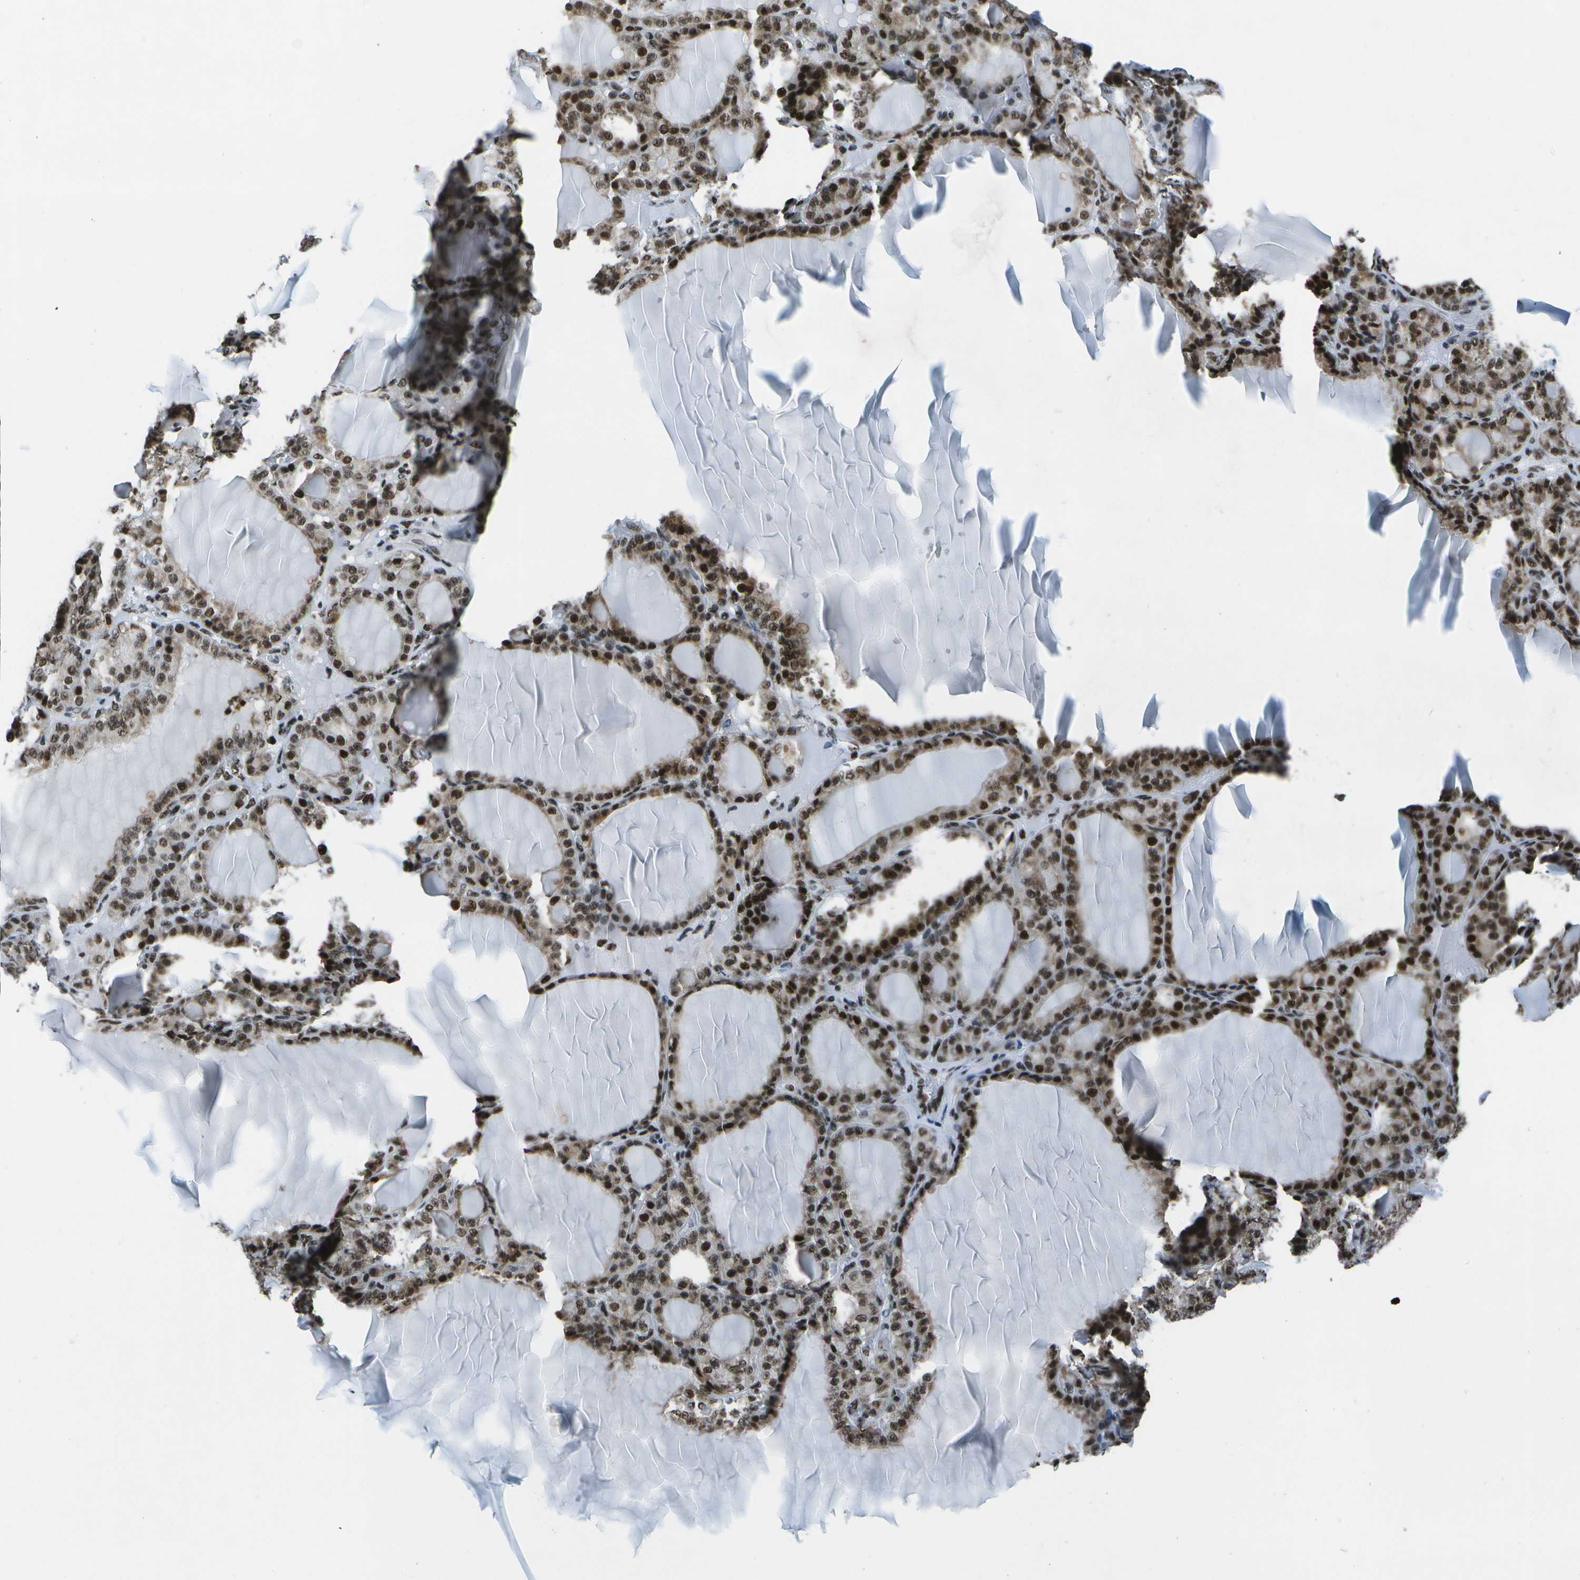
{"staining": {"intensity": "strong", "quantity": ">75%", "location": "nuclear"}, "tissue": "thyroid gland", "cell_type": "Glandular cells", "image_type": "normal", "snomed": [{"axis": "morphology", "description": "Normal tissue, NOS"}, {"axis": "topography", "description": "Thyroid gland"}], "caption": "Immunohistochemistry (IHC) (DAB) staining of normal human thyroid gland reveals strong nuclear protein positivity in about >75% of glandular cells.", "gene": "NSRP1", "patient": {"sex": "female", "age": 28}}